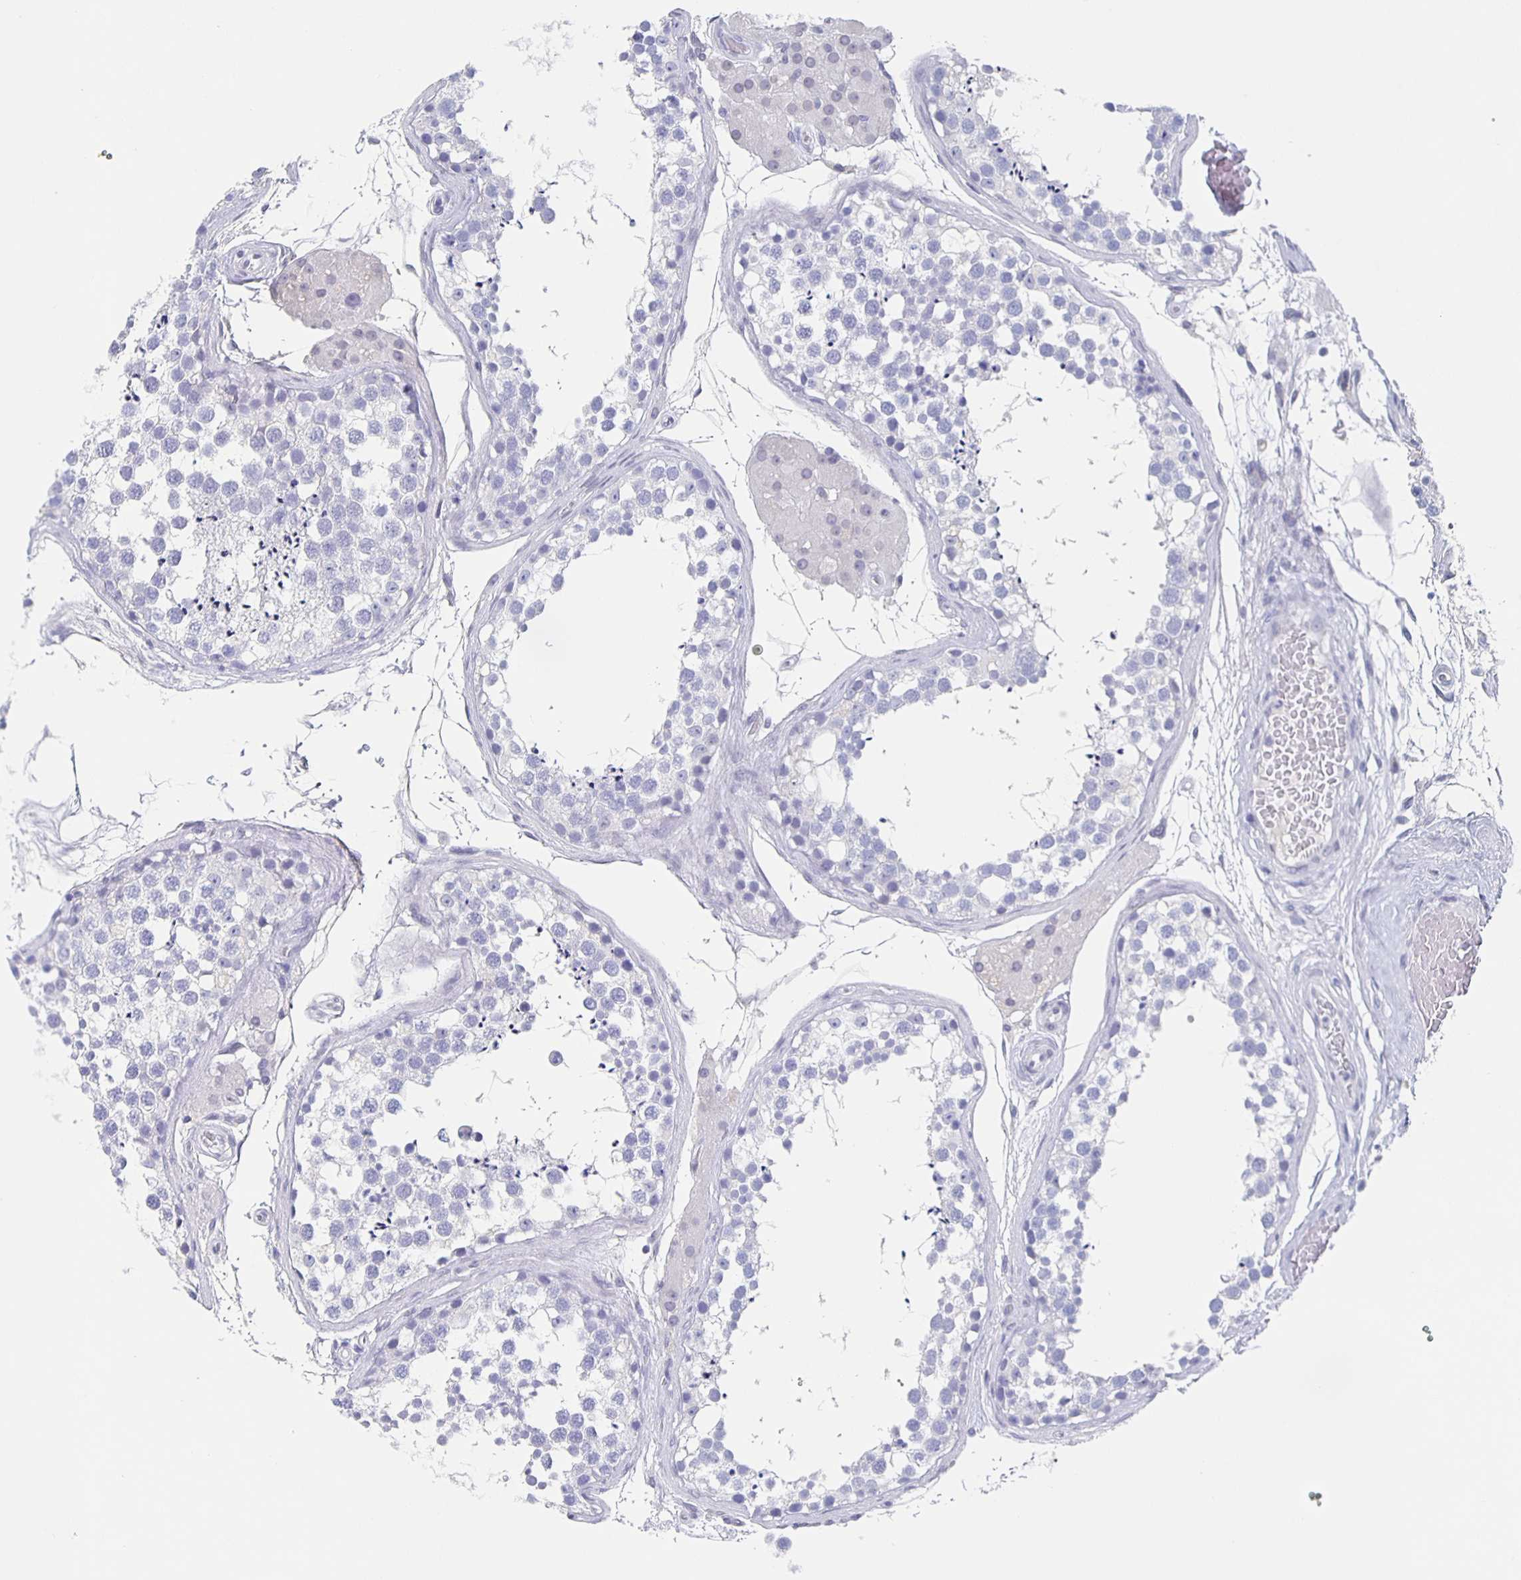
{"staining": {"intensity": "negative", "quantity": "none", "location": "none"}, "tissue": "testis", "cell_type": "Cells in seminiferous ducts", "image_type": "normal", "snomed": [{"axis": "morphology", "description": "Normal tissue, NOS"}, {"axis": "morphology", "description": "Seminoma, NOS"}, {"axis": "topography", "description": "Testis"}], "caption": "An IHC histopathology image of unremarkable testis is shown. There is no staining in cells in seminiferous ducts of testis.", "gene": "CCDC17", "patient": {"sex": "male", "age": 65}}